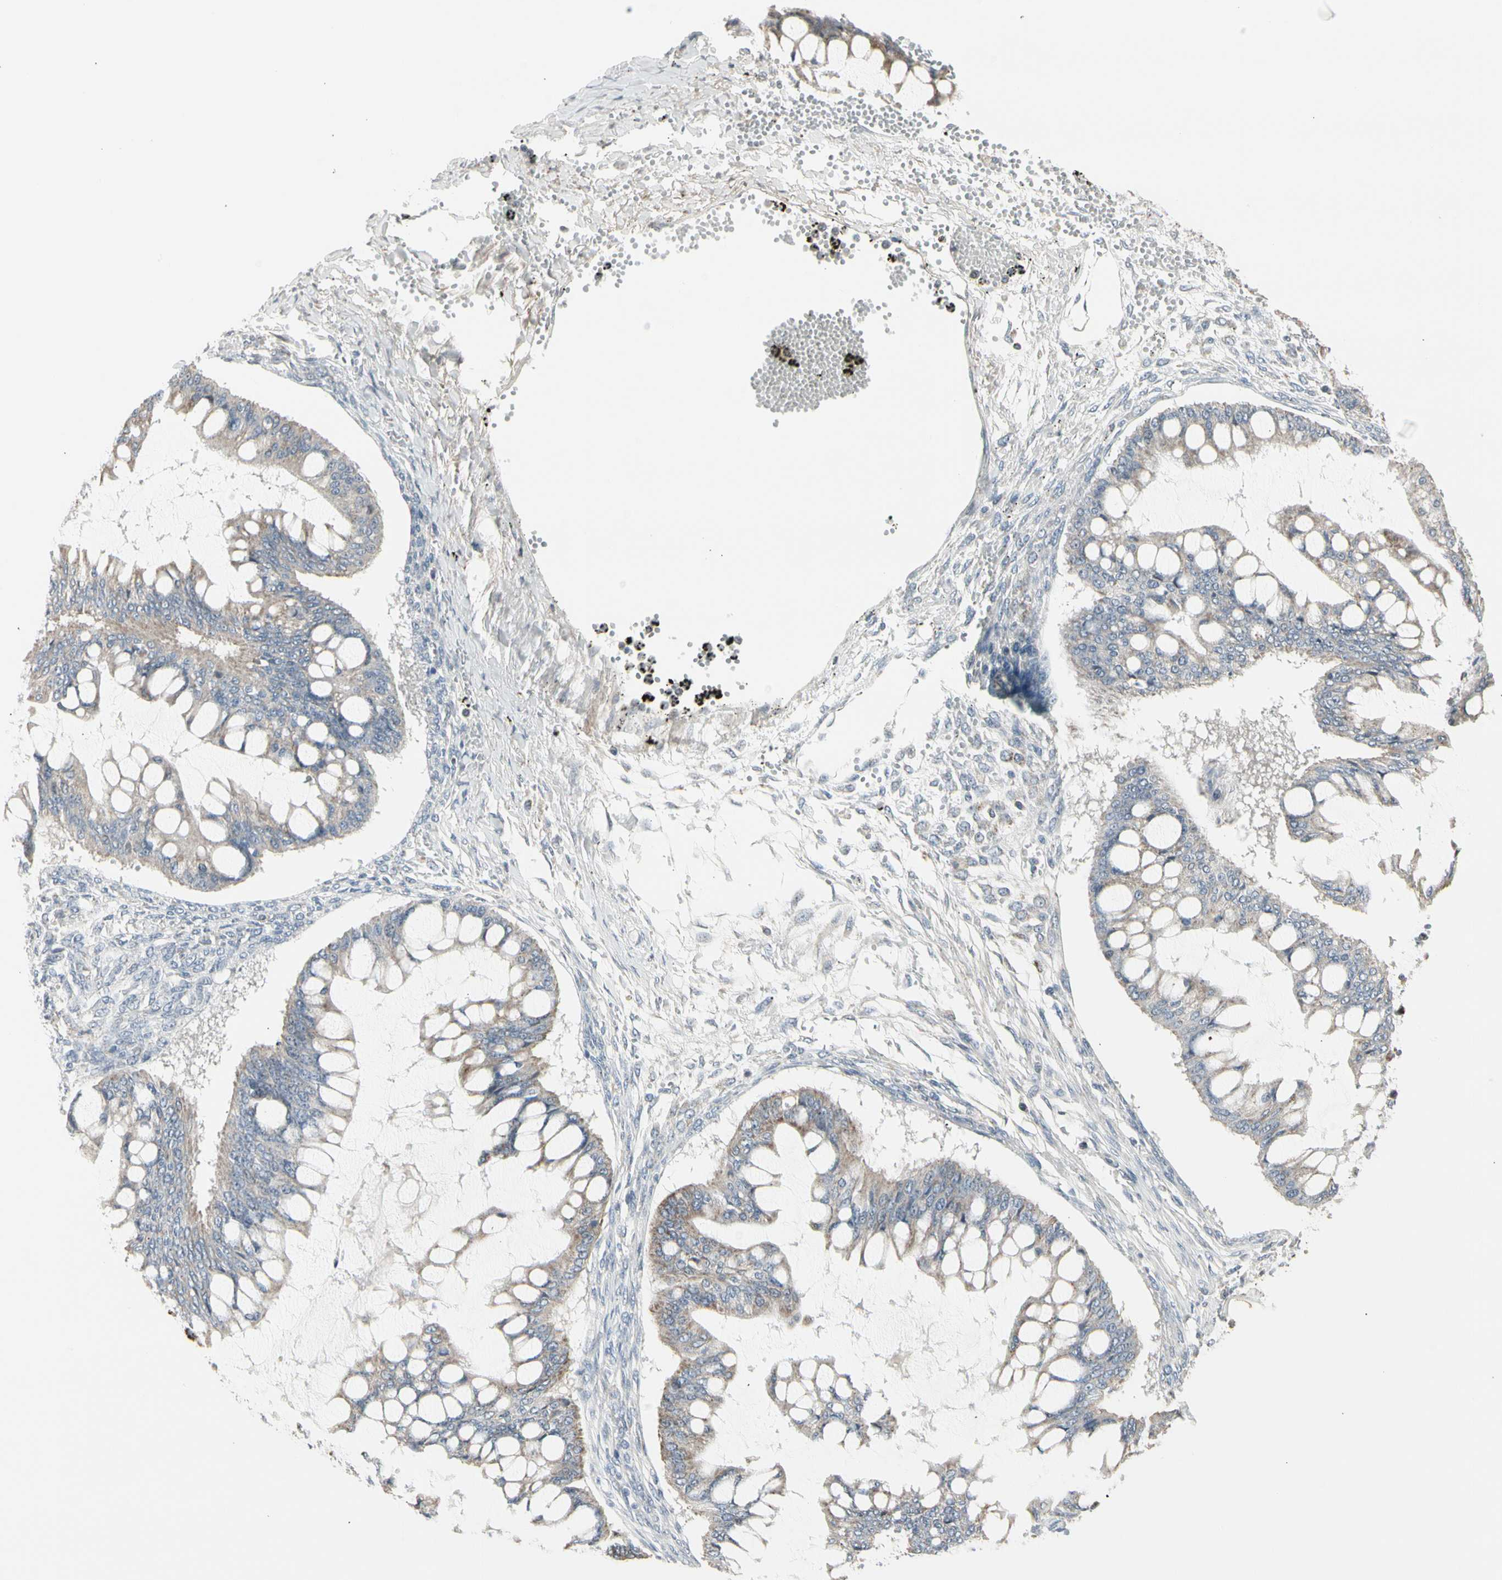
{"staining": {"intensity": "weak", "quantity": ">75%", "location": "cytoplasmic/membranous"}, "tissue": "ovarian cancer", "cell_type": "Tumor cells", "image_type": "cancer", "snomed": [{"axis": "morphology", "description": "Cystadenocarcinoma, mucinous, NOS"}, {"axis": "topography", "description": "Ovary"}], "caption": "A brown stain labels weak cytoplasmic/membranous staining of a protein in human mucinous cystadenocarcinoma (ovarian) tumor cells.", "gene": "TMEM176A", "patient": {"sex": "female", "age": 73}}